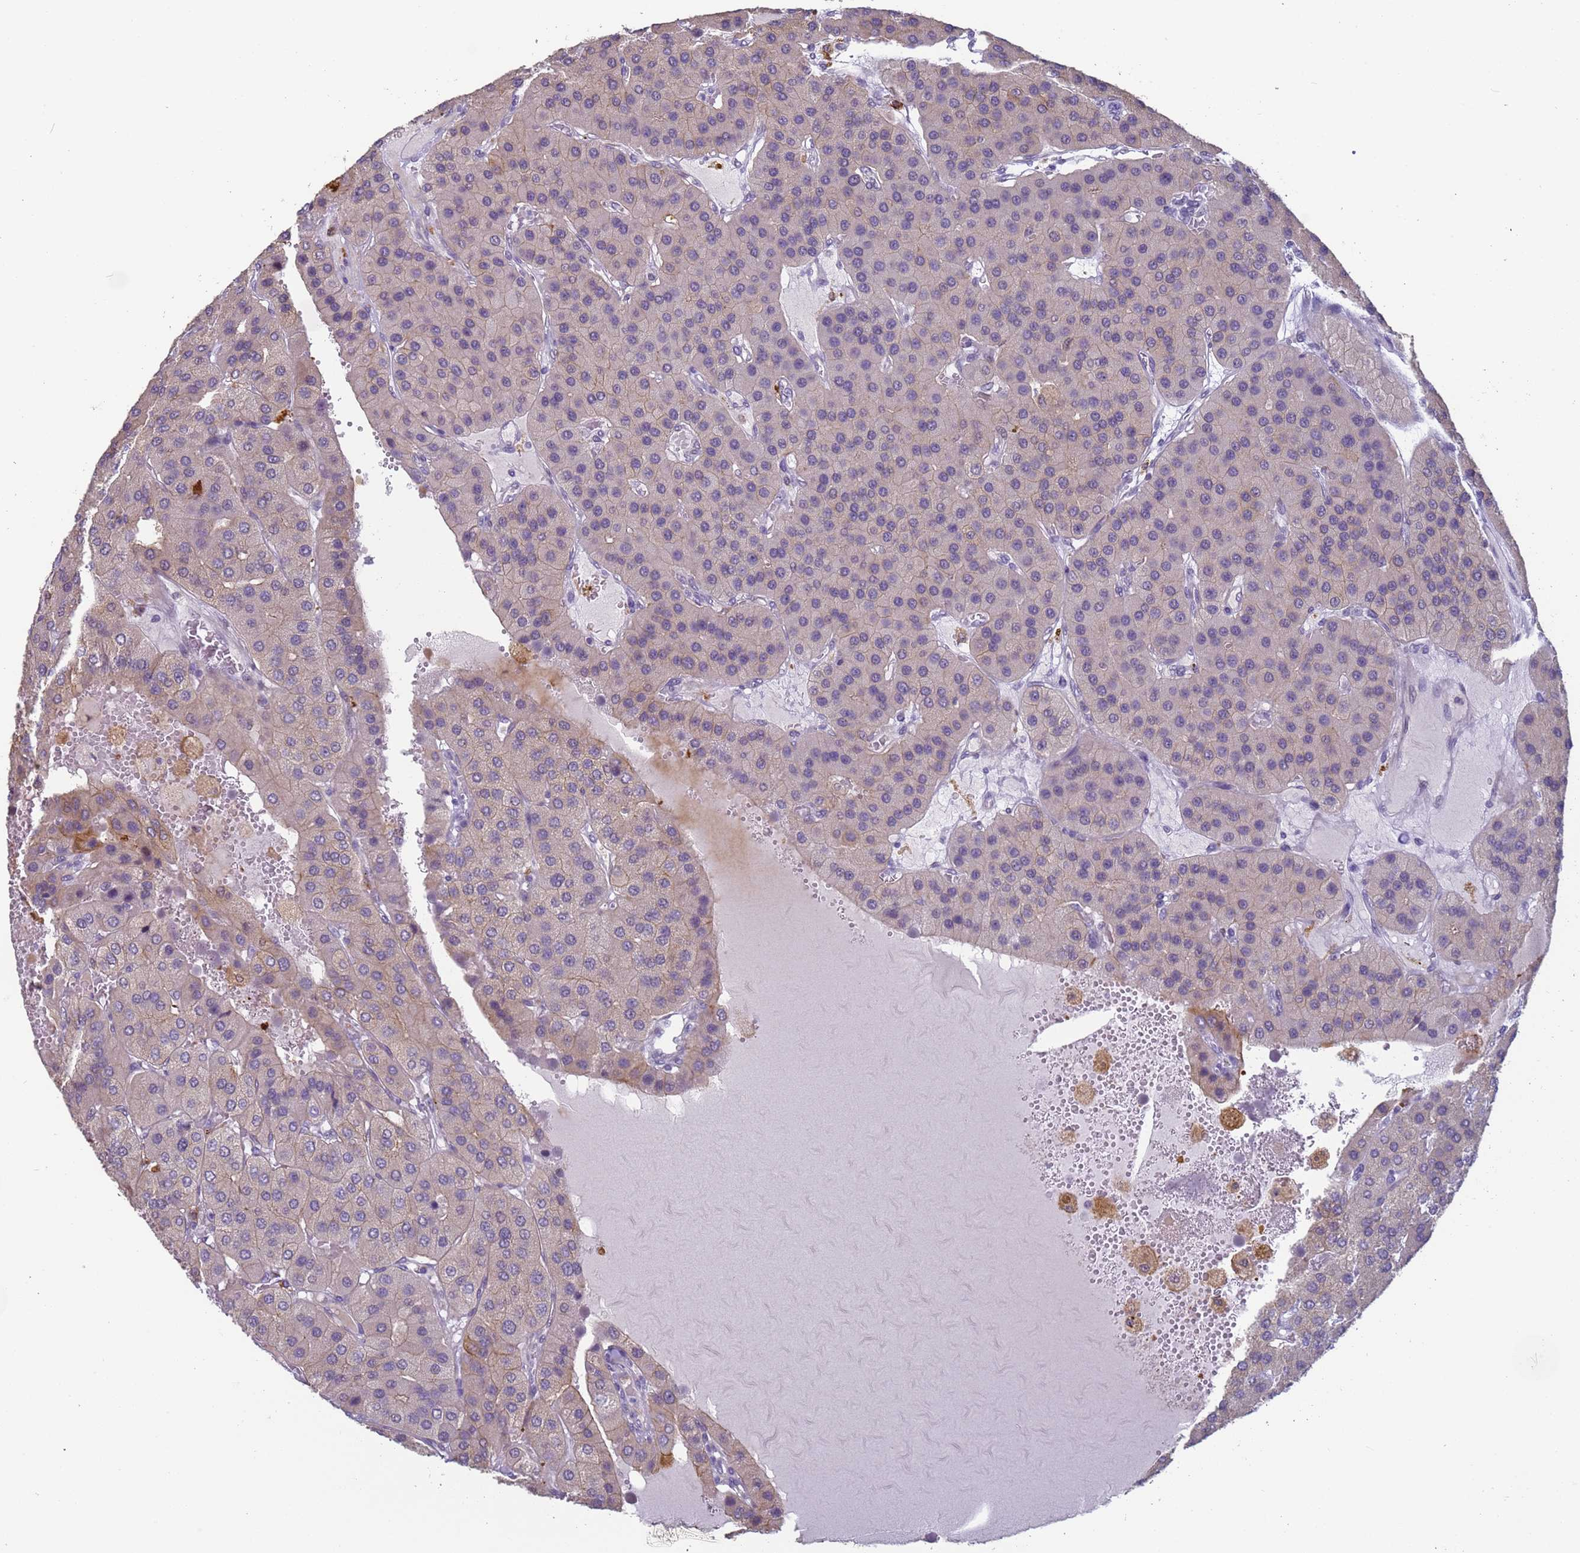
{"staining": {"intensity": "weak", "quantity": "<25%", "location": "cytoplasmic/membranous"}, "tissue": "parathyroid gland", "cell_type": "Glandular cells", "image_type": "normal", "snomed": [{"axis": "morphology", "description": "Normal tissue, NOS"}, {"axis": "morphology", "description": "Adenoma, NOS"}, {"axis": "topography", "description": "Parathyroid gland"}], "caption": "Parathyroid gland stained for a protein using IHC shows no positivity glandular cells.", "gene": "VWA3A", "patient": {"sex": "female", "age": 86}}